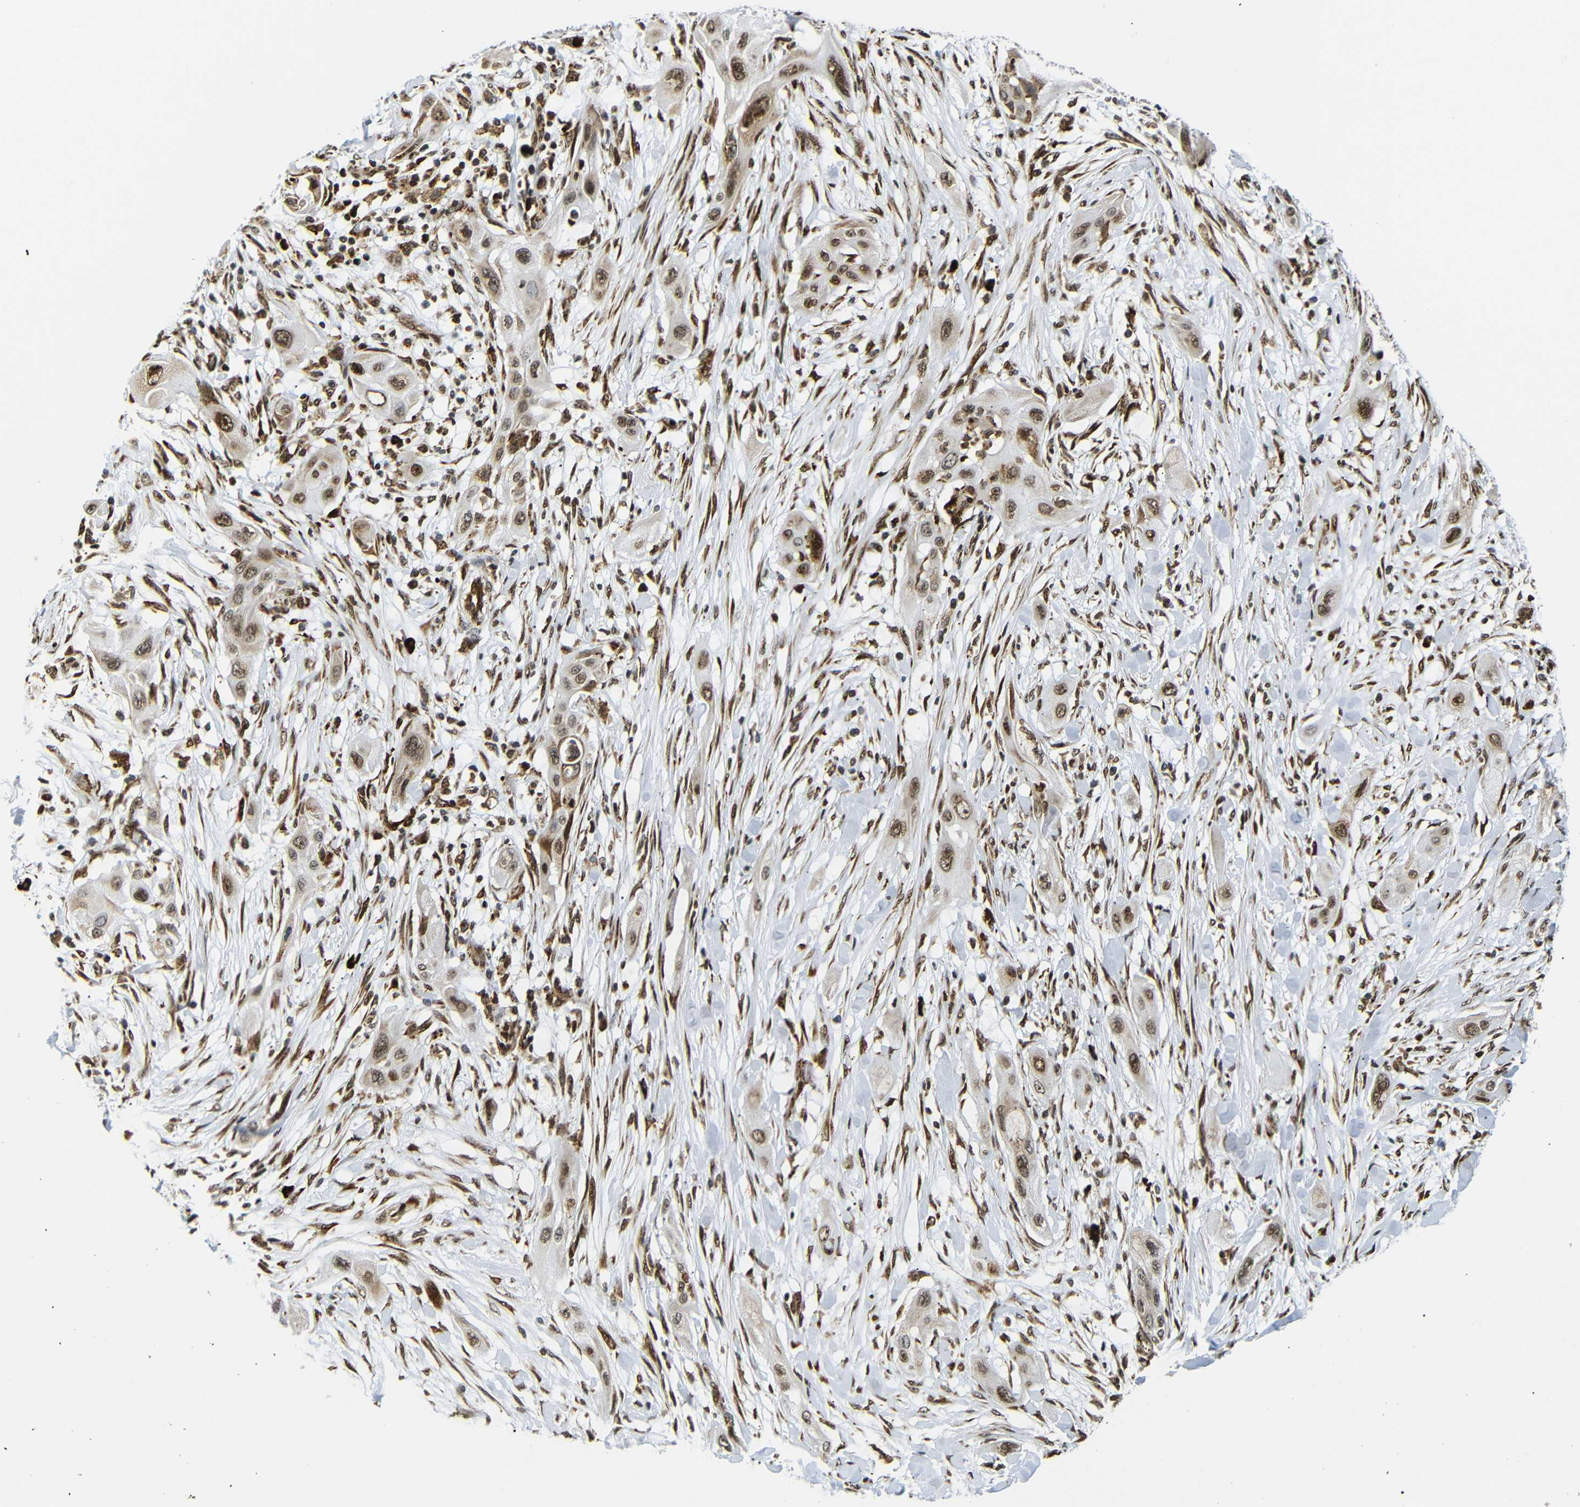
{"staining": {"intensity": "moderate", "quantity": ">75%", "location": "cytoplasmic/membranous,nuclear"}, "tissue": "lung cancer", "cell_type": "Tumor cells", "image_type": "cancer", "snomed": [{"axis": "morphology", "description": "Squamous cell carcinoma, NOS"}, {"axis": "topography", "description": "Lung"}], "caption": "An IHC image of tumor tissue is shown. Protein staining in brown highlights moderate cytoplasmic/membranous and nuclear positivity in squamous cell carcinoma (lung) within tumor cells.", "gene": "SPCS2", "patient": {"sex": "female", "age": 47}}